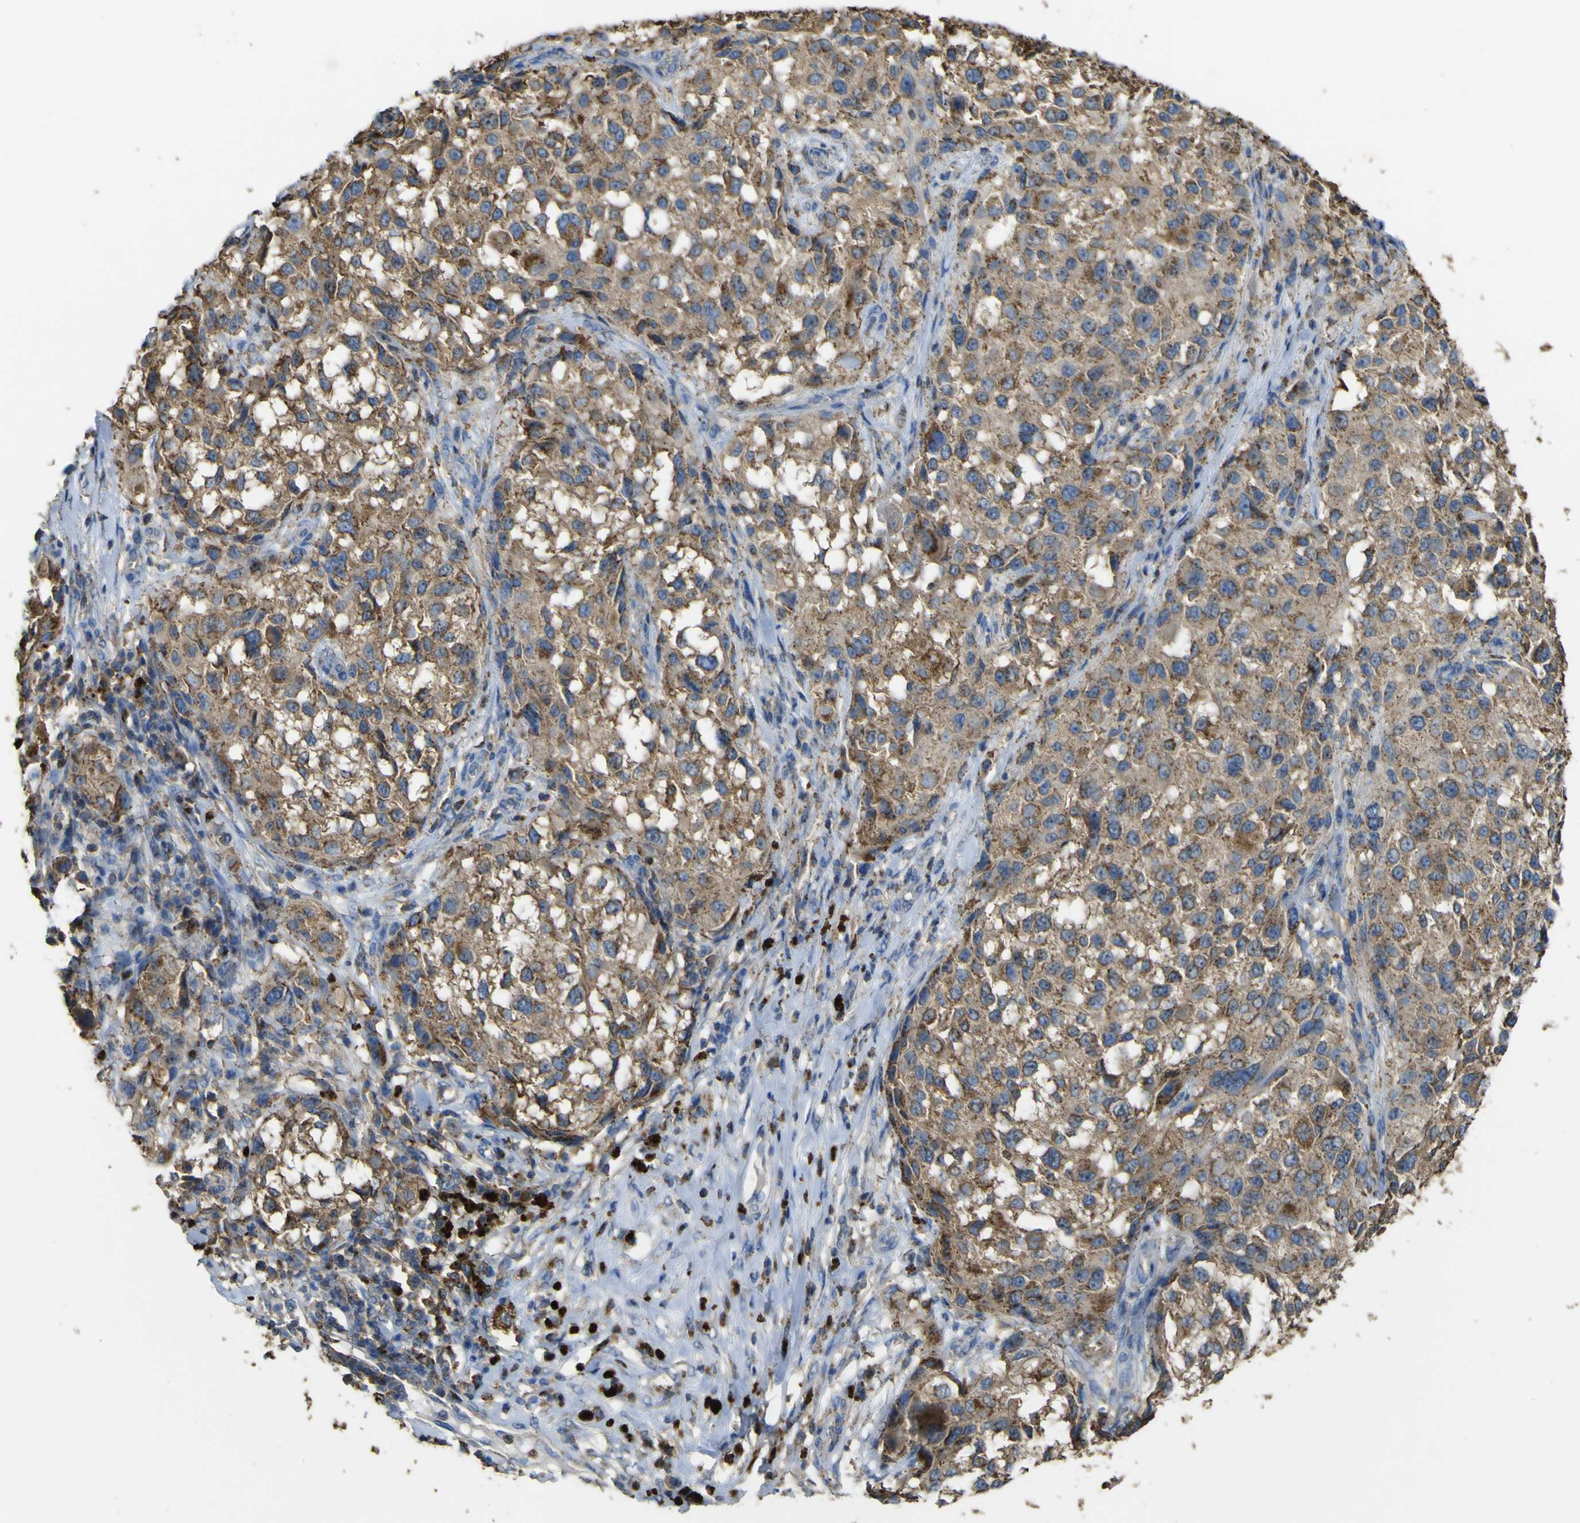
{"staining": {"intensity": "moderate", "quantity": ">75%", "location": "cytoplasmic/membranous"}, "tissue": "melanoma", "cell_type": "Tumor cells", "image_type": "cancer", "snomed": [{"axis": "morphology", "description": "Necrosis, NOS"}, {"axis": "morphology", "description": "Malignant melanoma, NOS"}, {"axis": "topography", "description": "Skin"}], "caption": "Protein staining demonstrates moderate cytoplasmic/membranous expression in about >75% of tumor cells in melanoma. The staining was performed using DAB, with brown indicating positive protein expression. Nuclei are stained blue with hematoxylin.", "gene": "ACSL3", "patient": {"sex": "female", "age": 87}}